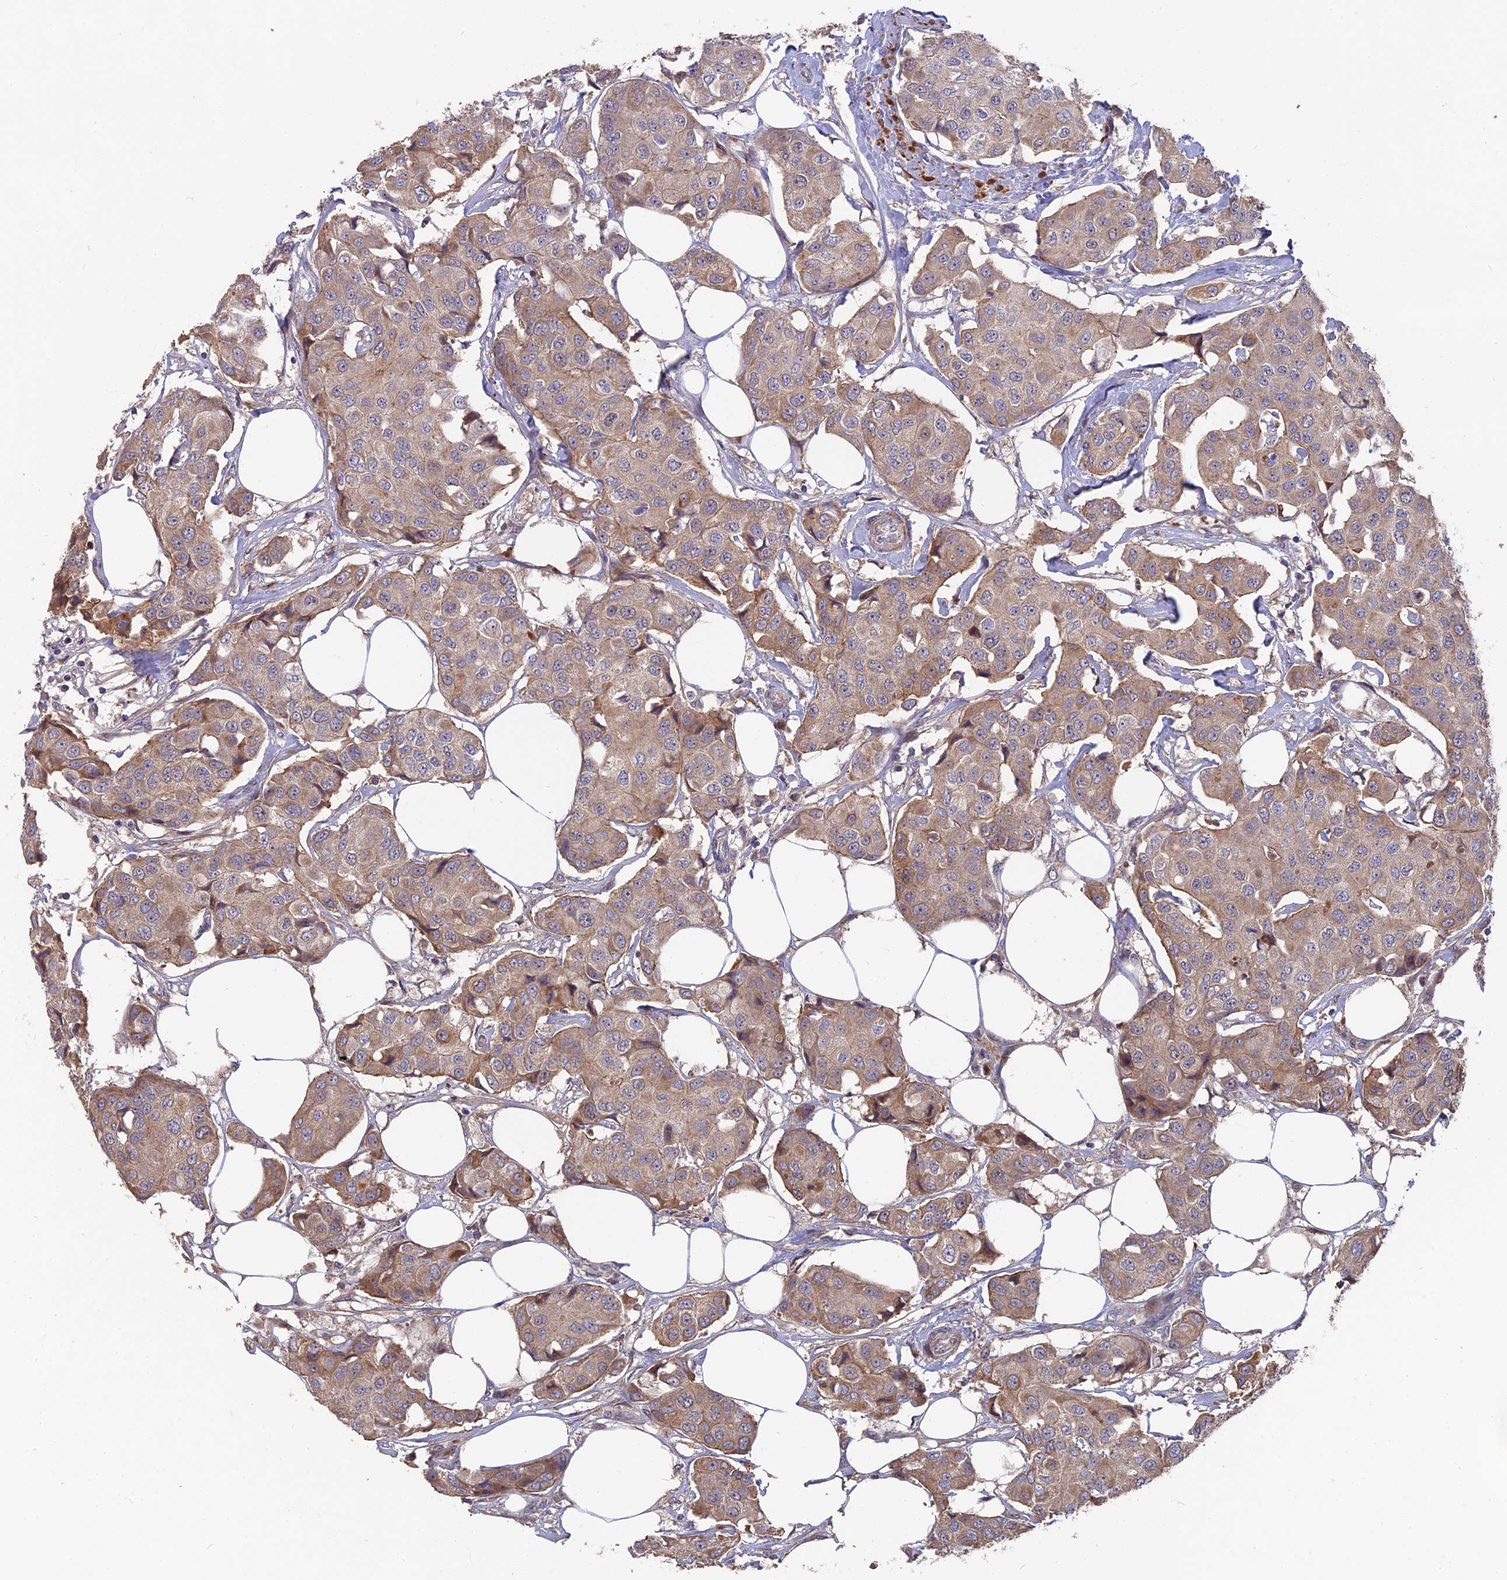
{"staining": {"intensity": "moderate", "quantity": ">75%", "location": "cytoplasmic/membranous"}, "tissue": "breast cancer", "cell_type": "Tumor cells", "image_type": "cancer", "snomed": [{"axis": "morphology", "description": "Duct carcinoma"}, {"axis": "topography", "description": "Breast"}], "caption": "The photomicrograph exhibits immunohistochemical staining of breast cancer. There is moderate cytoplasmic/membranous expression is appreciated in about >75% of tumor cells.", "gene": "ERMAP", "patient": {"sex": "female", "age": 80}}